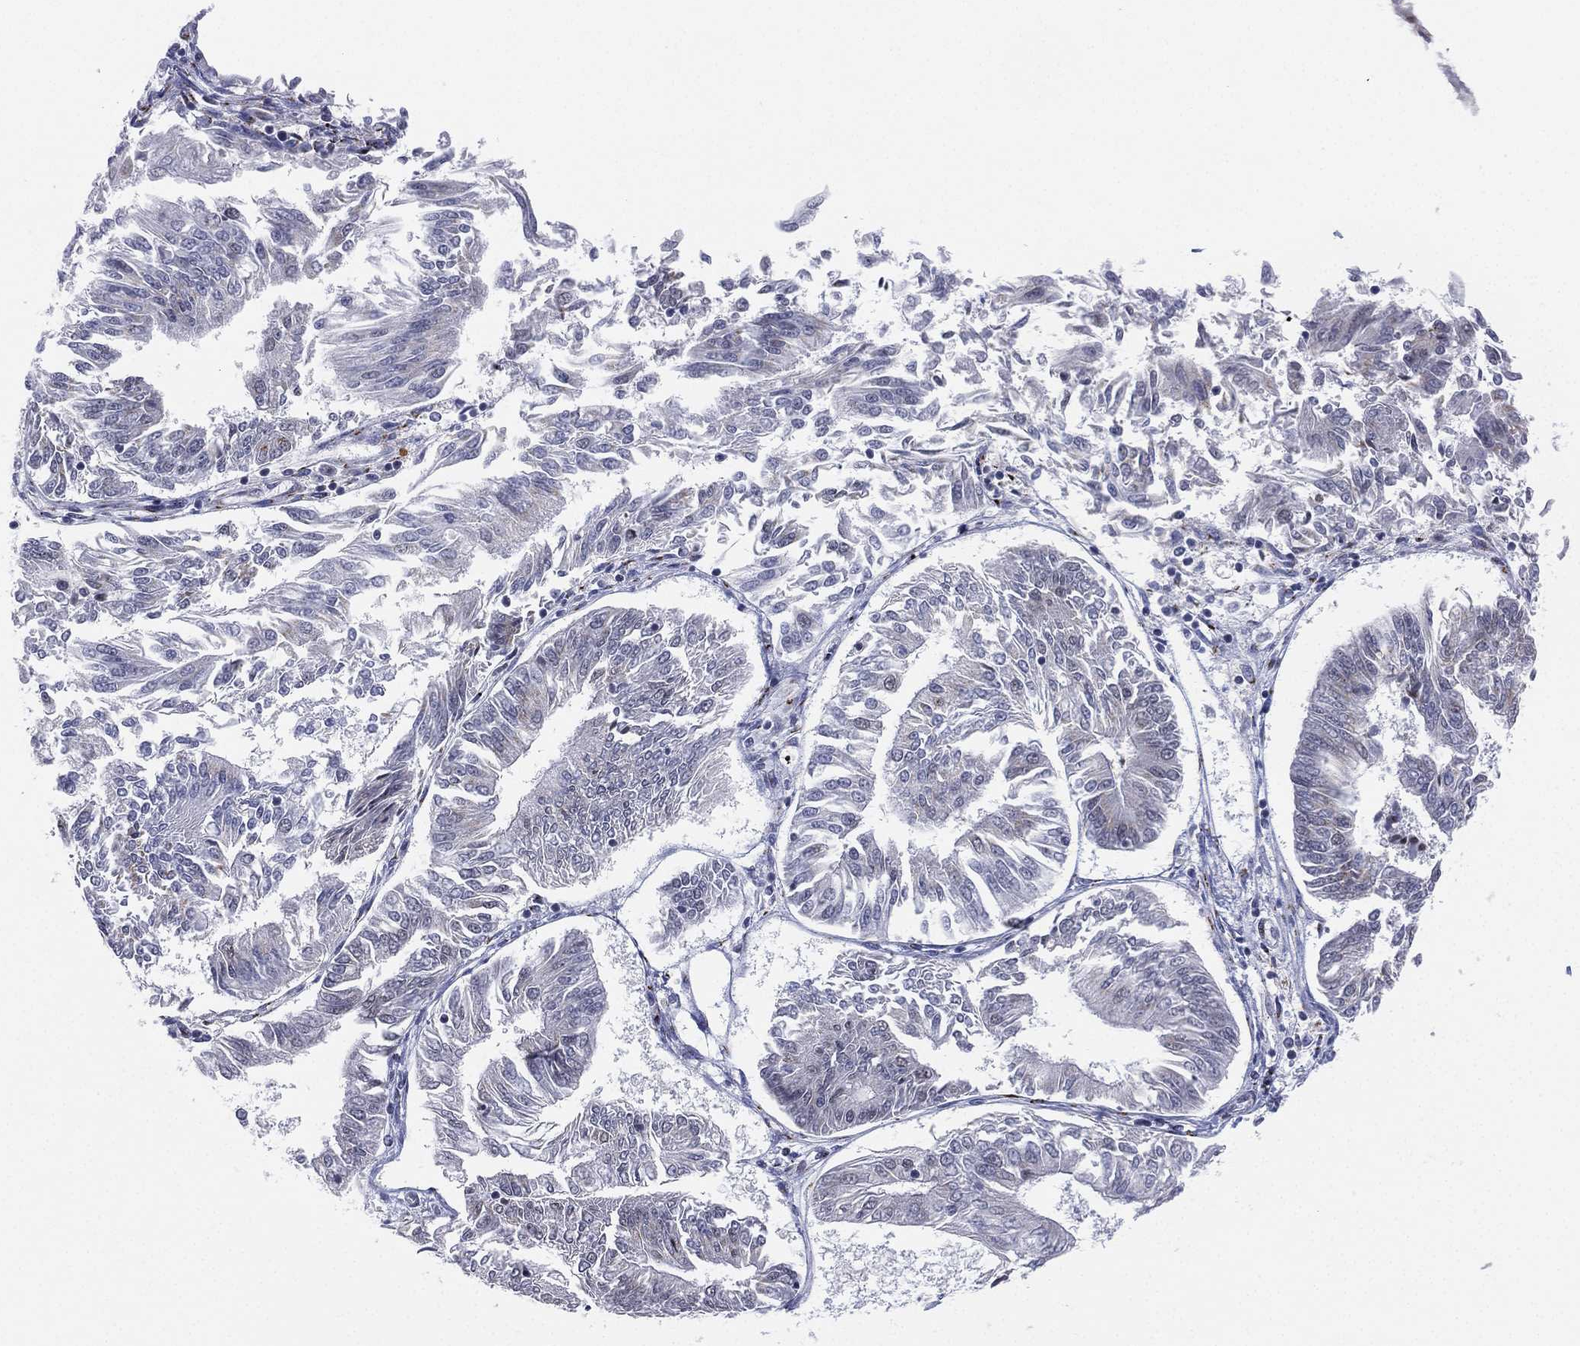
{"staining": {"intensity": "negative", "quantity": "none", "location": "none"}, "tissue": "endometrial cancer", "cell_type": "Tumor cells", "image_type": "cancer", "snomed": [{"axis": "morphology", "description": "Adenocarcinoma, NOS"}, {"axis": "topography", "description": "Endometrium"}], "caption": "Protein analysis of adenocarcinoma (endometrial) reveals no significant expression in tumor cells.", "gene": "CD177", "patient": {"sex": "female", "age": 58}}